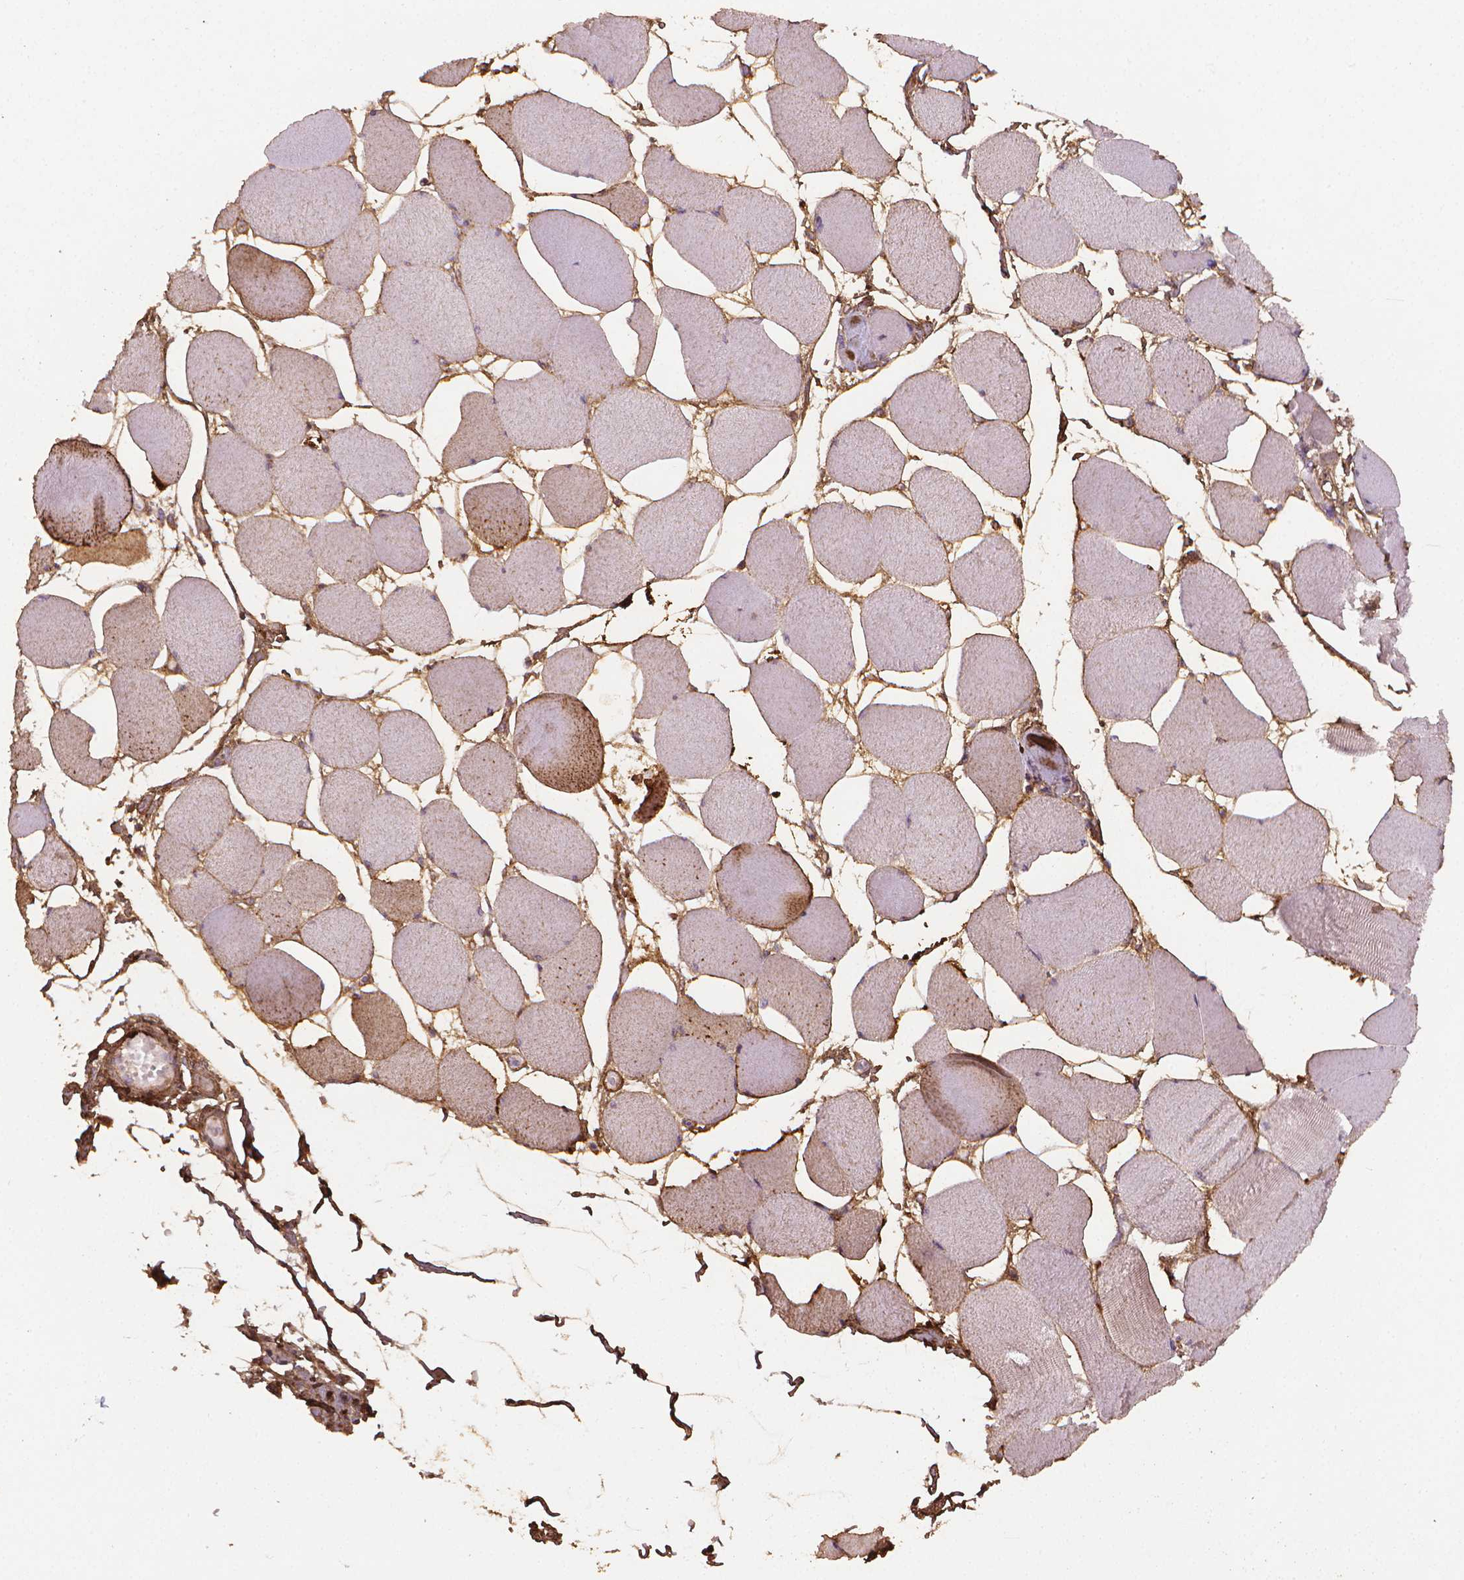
{"staining": {"intensity": "moderate", "quantity": "<25%", "location": "cytoplasmic/membranous"}, "tissue": "skeletal muscle", "cell_type": "Myocytes", "image_type": "normal", "snomed": [{"axis": "morphology", "description": "Normal tissue, NOS"}, {"axis": "topography", "description": "Skeletal muscle"}], "caption": "Skeletal muscle stained for a protein demonstrates moderate cytoplasmic/membranous positivity in myocytes.", "gene": "DCN", "patient": {"sex": "female", "age": 75}}